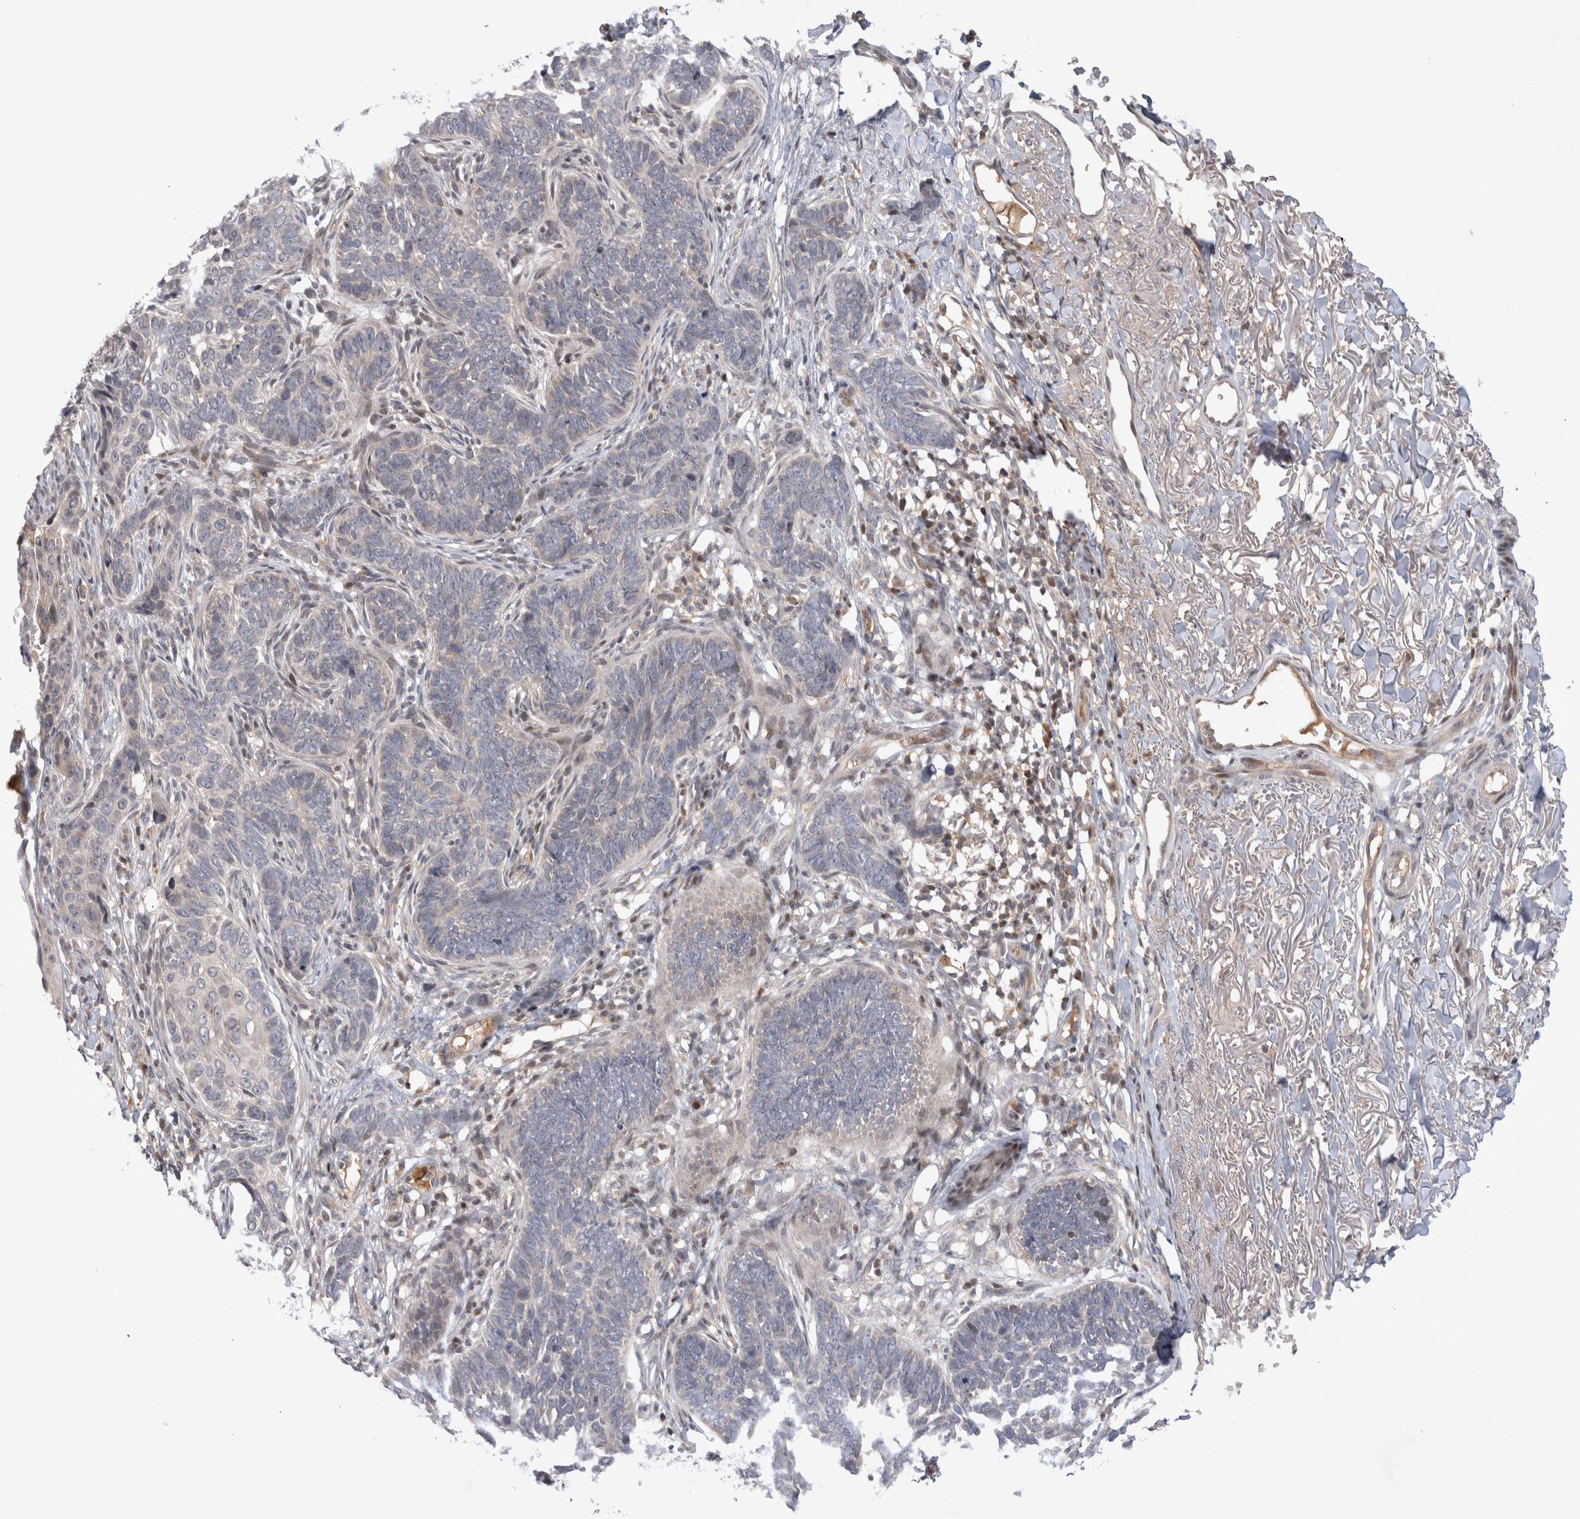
{"staining": {"intensity": "negative", "quantity": "none", "location": "none"}, "tissue": "skin cancer", "cell_type": "Tumor cells", "image_type": "cancer", "snomed": [{"axis": "morphology", "description": "Normal tissue, NOS"}, {"axis": "morphology", "description": "Basal cell carcinoma"}, {"axis": "topography", "description": "Skin"}], "caption": "A high-resolution photomicrograph shows immunohistochemistry staining of skin cancer (basal cell carcinoma), which shows no significant expression in tumor cells.", "gene": "PLEKHM1", "patient": {"sex": "male", "age": 77}}